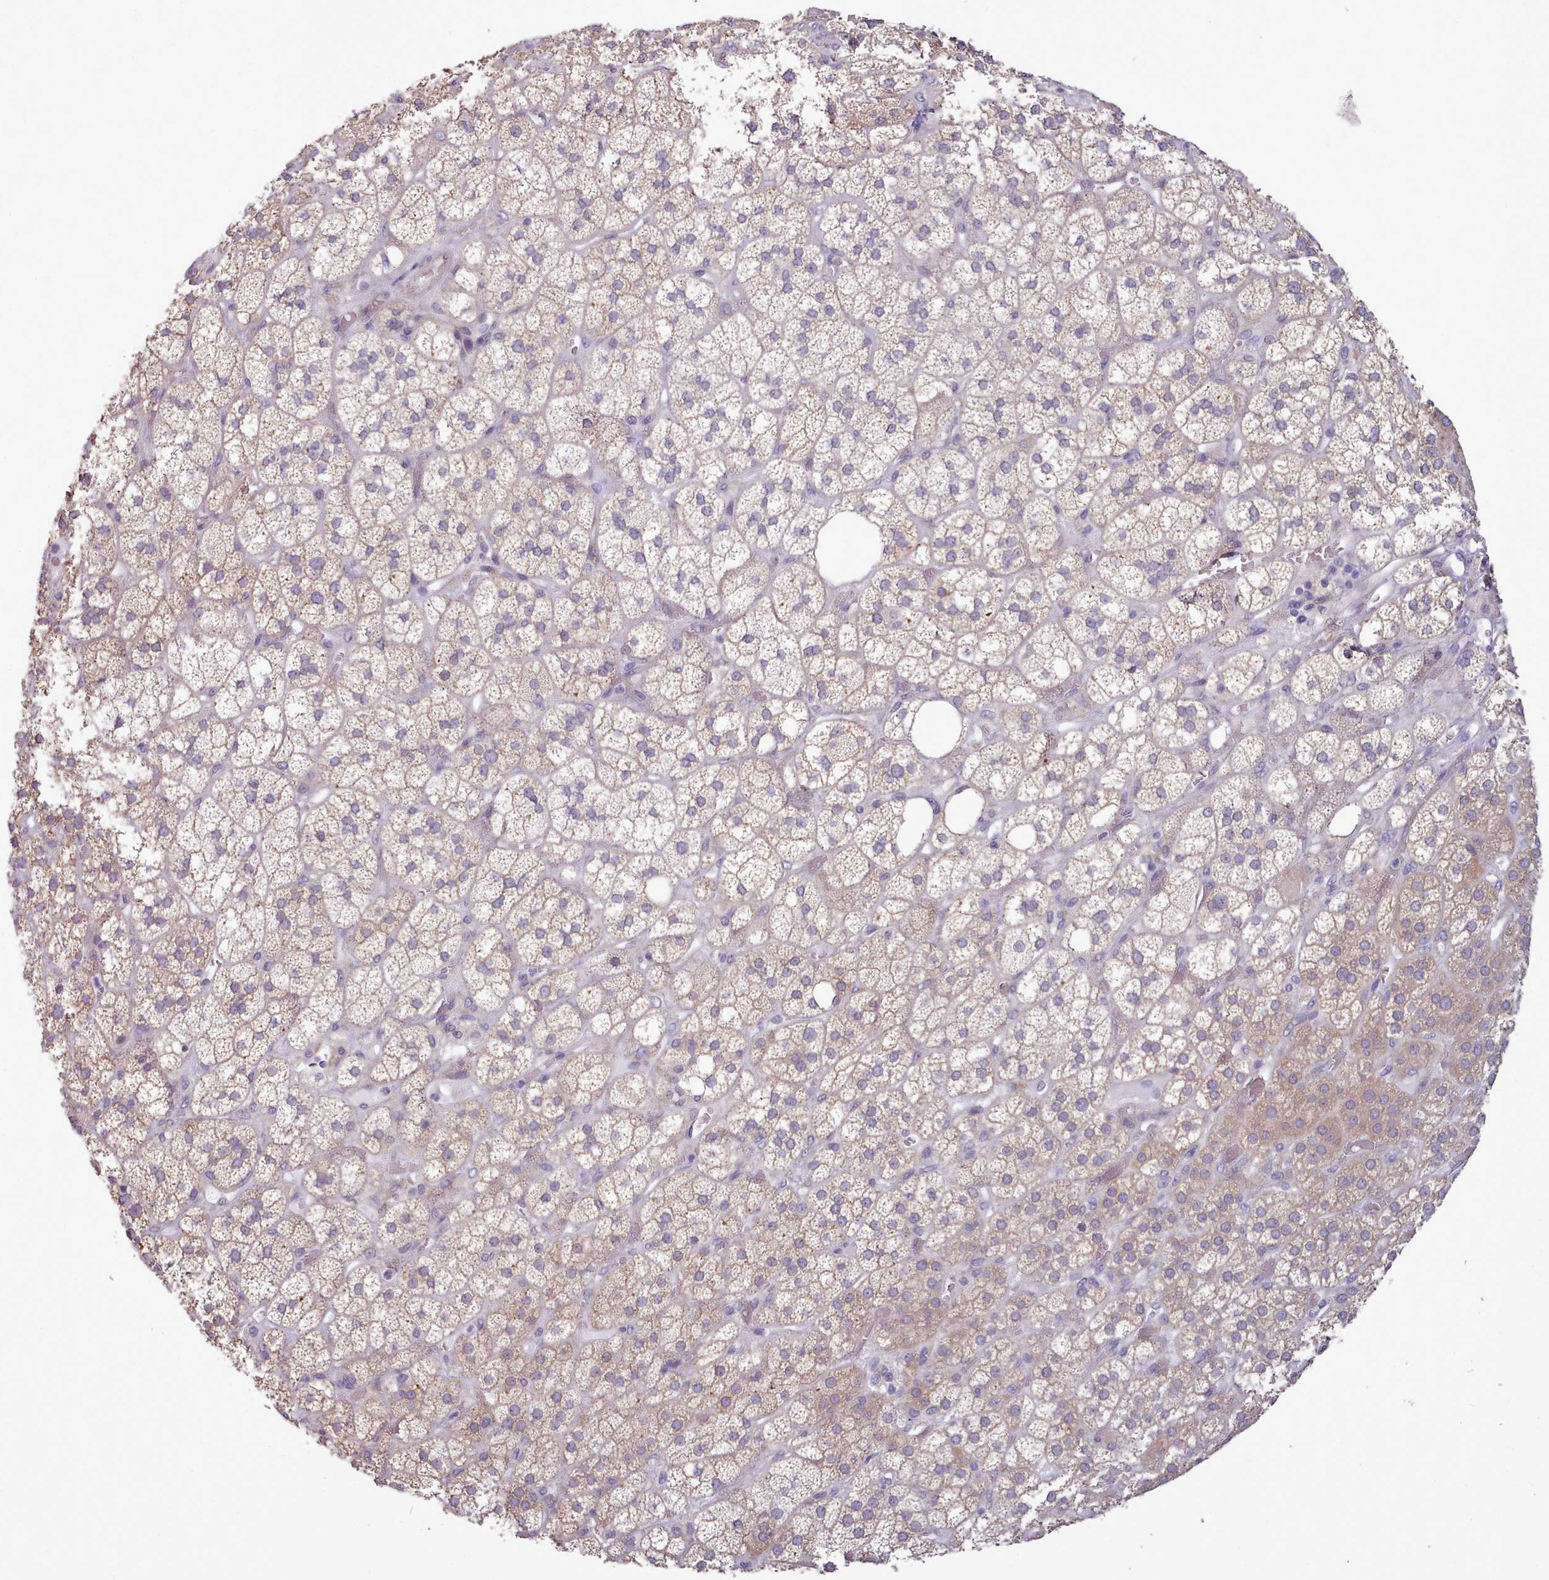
{"staining": {"intensity": "weak", "quantity": "<25%", "location": "cytoplasmic/membranous"}, "tissue": "adrenal gland", "cell_type": "Glandular cells", "image_type": "normal", "snomed": [{"axis": "morphology", "description": "Normal tissue, NOS"}, {"axis": "topography", "description": "Adrenal gland"}], "caption": "A high-resolution photomicrograph shows immunohistochemistry (IHC) staining of benign adrenal gland, which reveals no significant staining in glandular cells.", "gene": "DPF1", "patient": {"sex": "male", "age": 61}}